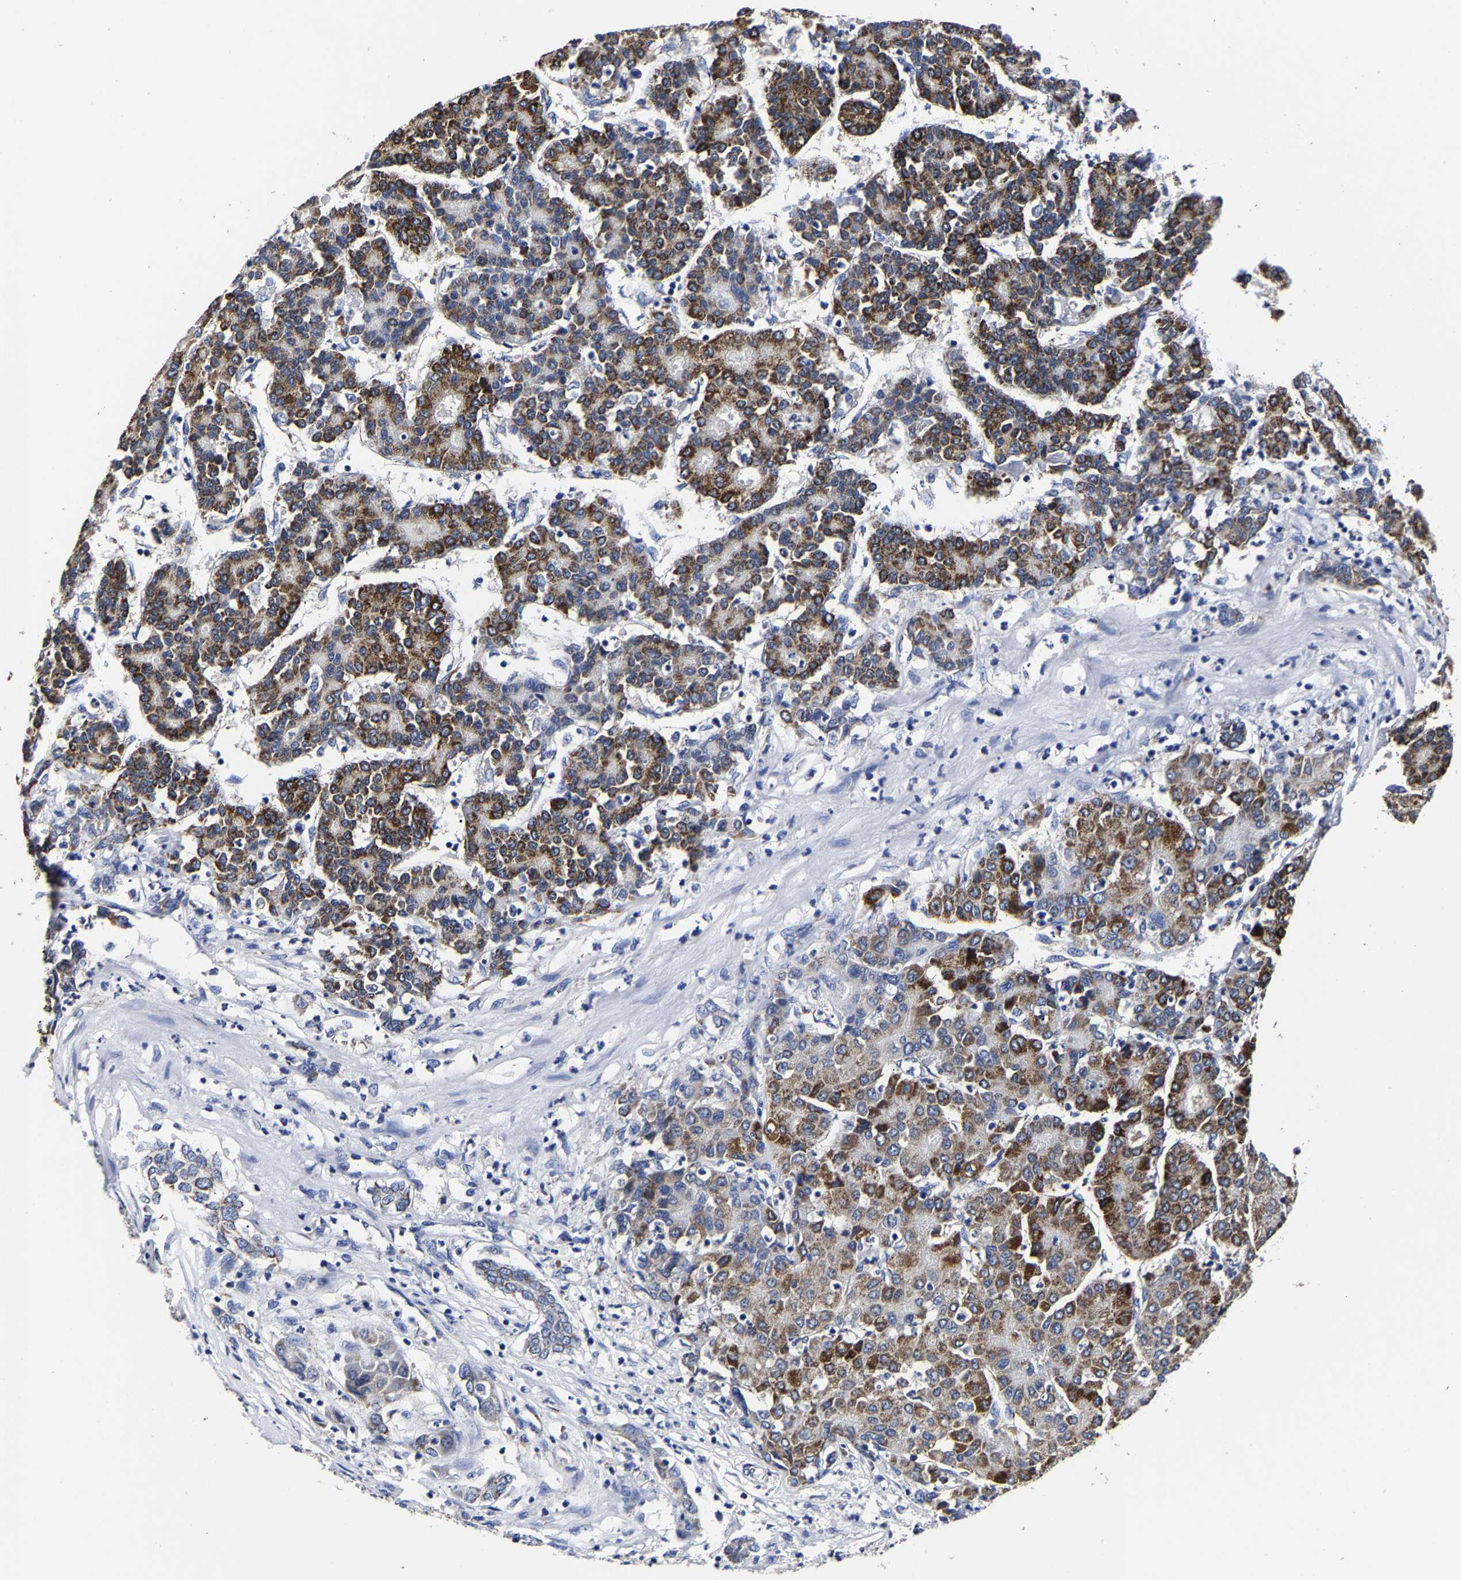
{"staining": {"intensity": "moderate", "quantity": ">75%", "location": "cytoplasmic/membranous"}, "tissue": "liver cancer", "cell_type": "Tumor cells", "image_type": "cancer", "snomed": [{"axis": "morphology", "description": "Carcinoma, Hepatocellular, NOS"}, {"axis": "topography", "description": "Liver"}], "caption": "The immunohistochemical stain labels moderate cytoplasmic/membranous positivity in tumor cells of liver cancer (hepatocellular carcinoma) tissue. The protein of interest is shown in brown color, while the nuclei are stained blue.", "gene": "AASS", "patient": {"sex": "male", "age": 65}}